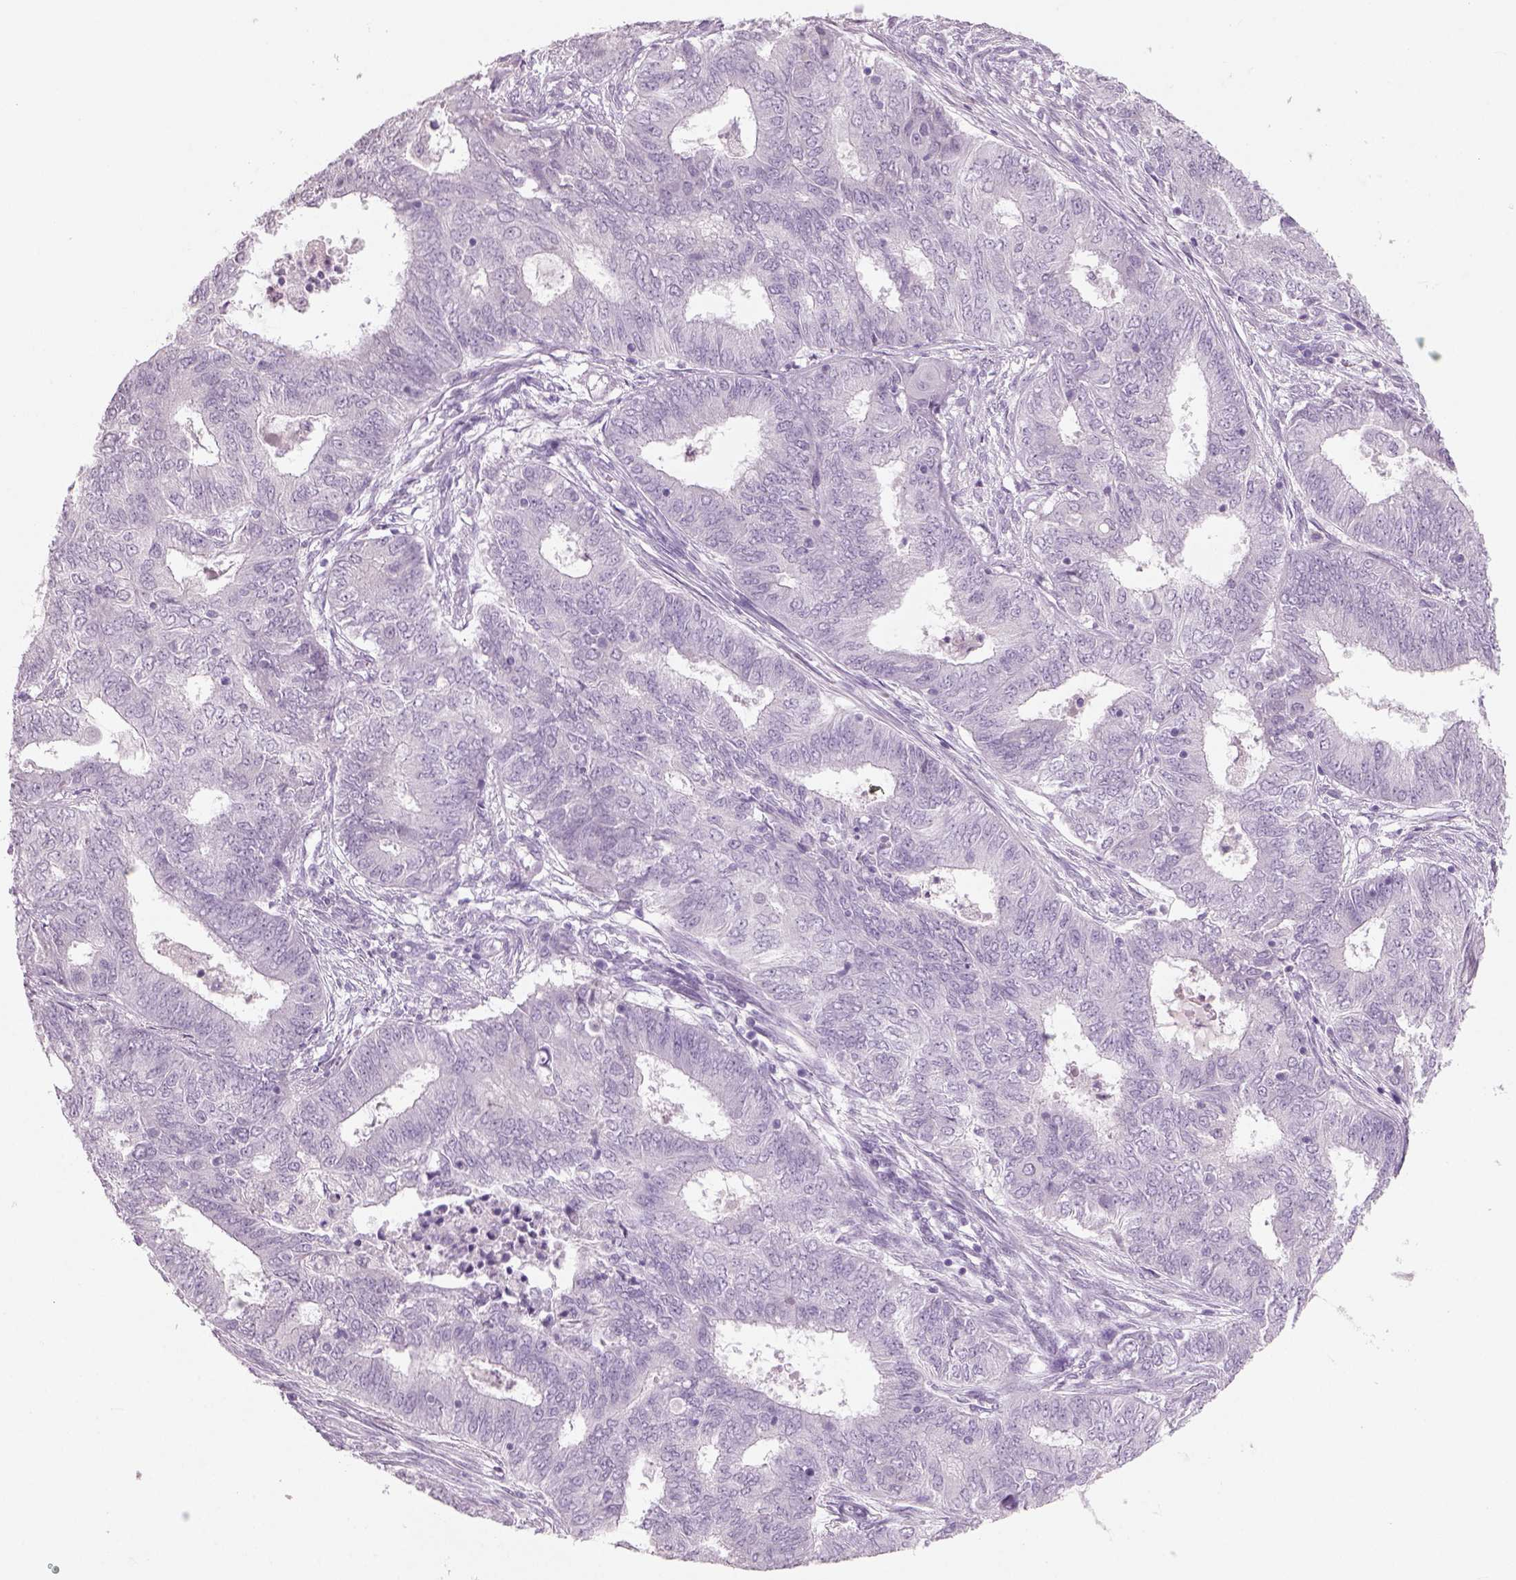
{"staining": {"intensity": "negative", "quantity": "none", "location": "none"}, "tissue": "endometrial cancer", "cell_type": "Tumor cells", "image_type": "cancer", "snomed": [{"axis": "morphology", "description": "Adenocarcinoma, NOS"}, {"axis": "topography", "description": "Endometrium"}], "caption": "Immunohistochemistry (IHC) of human endometrial cancer demonstrates no positivity in tumor cells. (DAB immunohistochemistry (IHC) with hematoxylin counter stain).", "gene": "SLC6A2", "patient": {"sex": "female", "age": 62}}